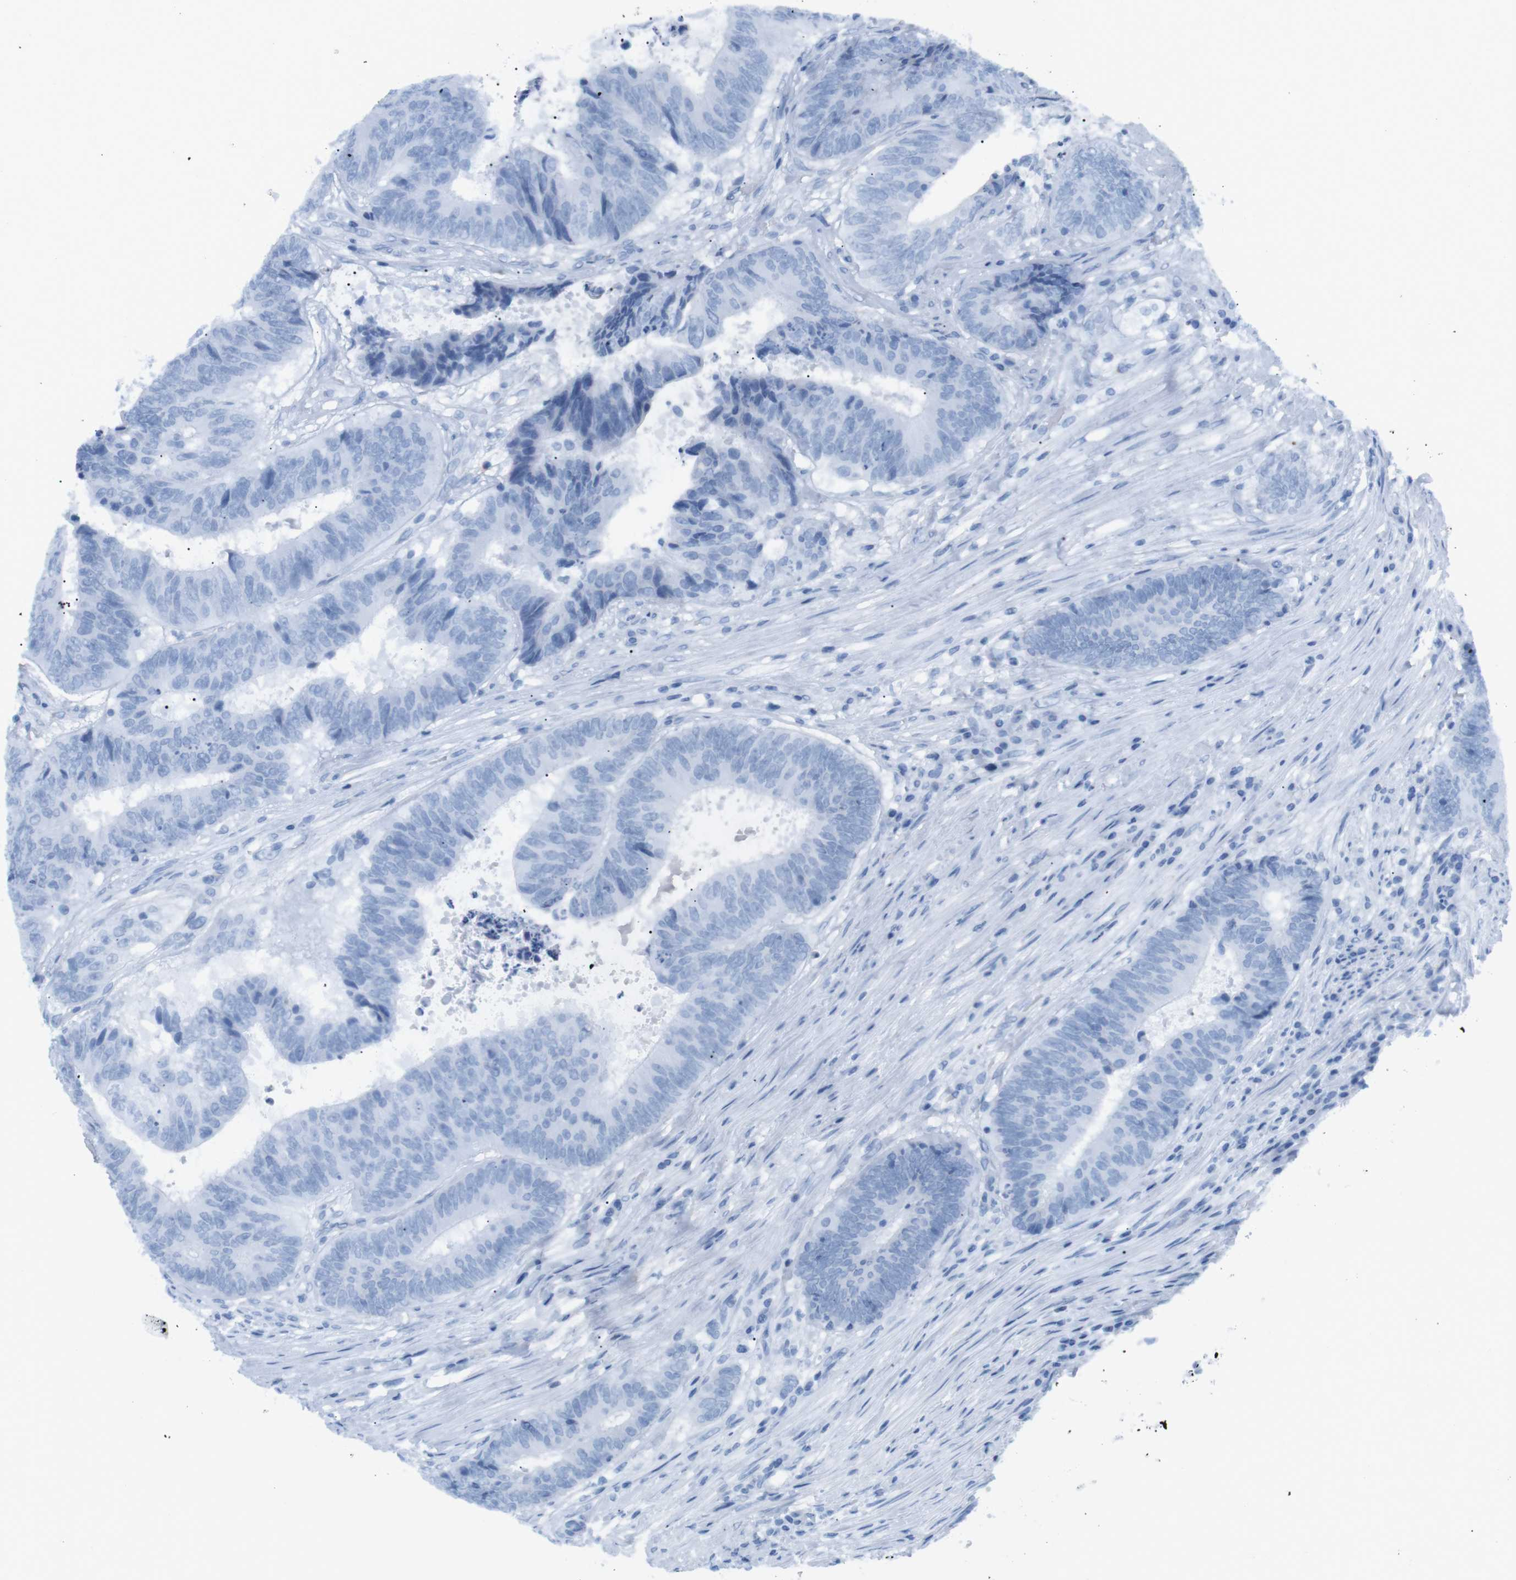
{"staining": {"intensity": "negative", "quantity": "none", "location": "none"}, "tissue": "colorectal cancer", "cell_type": "Tumor cells", "image_type": "cancer", "snomed": [{"axis": "morphology", "description": "Adenocarcinoma, NOS"}, {"axis": "topography", "description": "Rectum"}], "caption": "The immunohistochemistry (IHC) photomicrograph has no significant positivity in tumor cells of colorectal cancer tissue.", "gene": "TNFRSF4", "patient": {"sex": "male", "age": 72}}